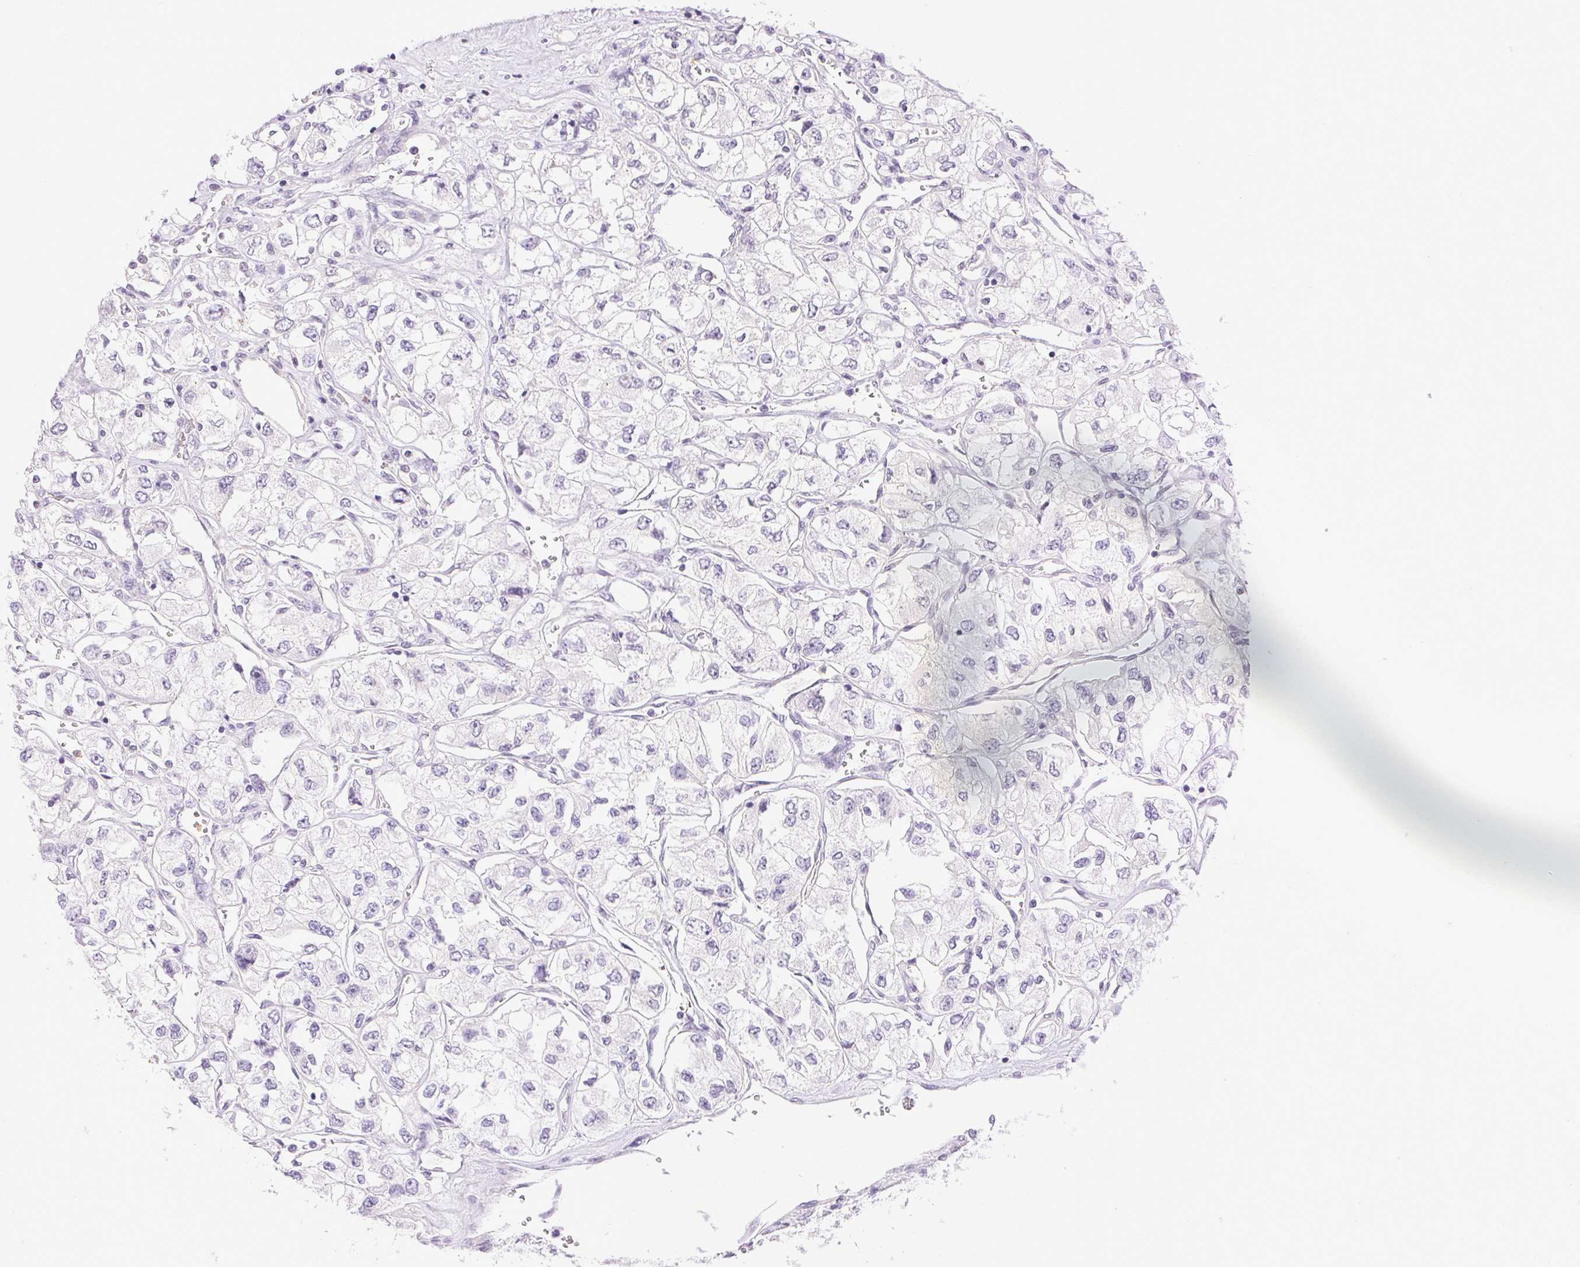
{"staining": {"intensity": "negative", "quantity": "none", "location": "none"}, "tissue": "renal cancer", "cell_type": "Tumor cells", "image_type": "cancer", "snomed": [{"axis": "morphology", "description": "Adenocarcinoma, NOS"}, {"axis": "topography", "description": "Kidney"}], "caption": "Renal cancer (adenocarcinoma) was stained to show a protein in brown. There is no significant staining in tumor cells. The staining was performed using DAB to visualize the protein expression in brown, while the nuclei were stained in blue with hematoxylin (Magnification: 20x).", "gene": "EMX2", "patient": {"sex": "female", "age": 59}}